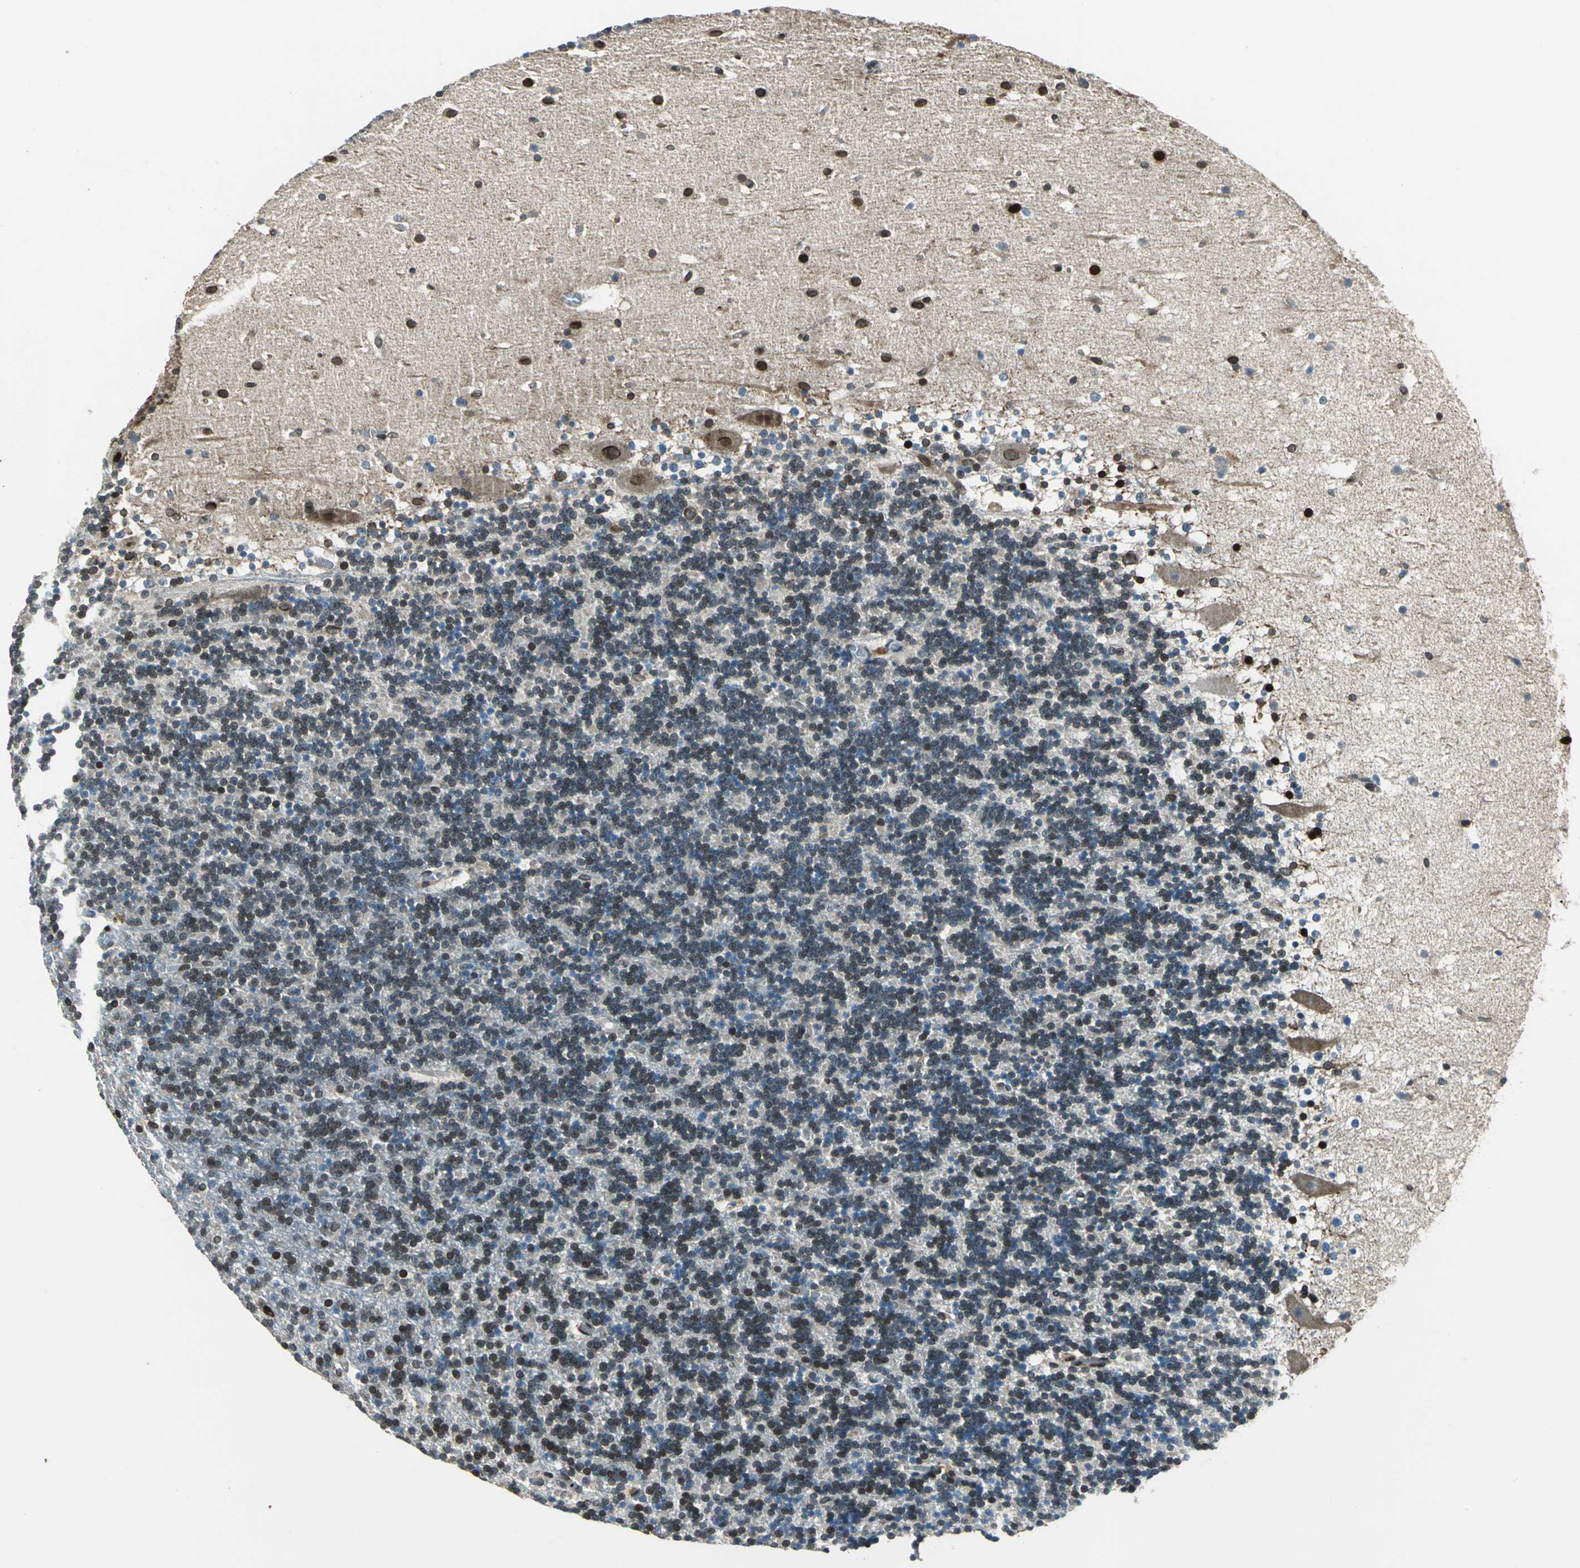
{"staining": {"intensity": "moderate", "quantity": "25%-75%", "location": "nuclear"}, "tissue": "cerebellum", "cell_type": "Cells in granular layer", "image_type": "normal", "snomed": [{"axis": "morphology", "description": "Normal tissue, NOS"}, {"axis": "topography", "description": "Cerebellum"}], "caption": "This is a histology image of immunohistochemistry (IHC) staining of benign cerebellum, which shows moderate expression in the nuclear of cells in granular layer.", "gene": "BRIP1", "patient": {"sex": "male", "age": 45}}